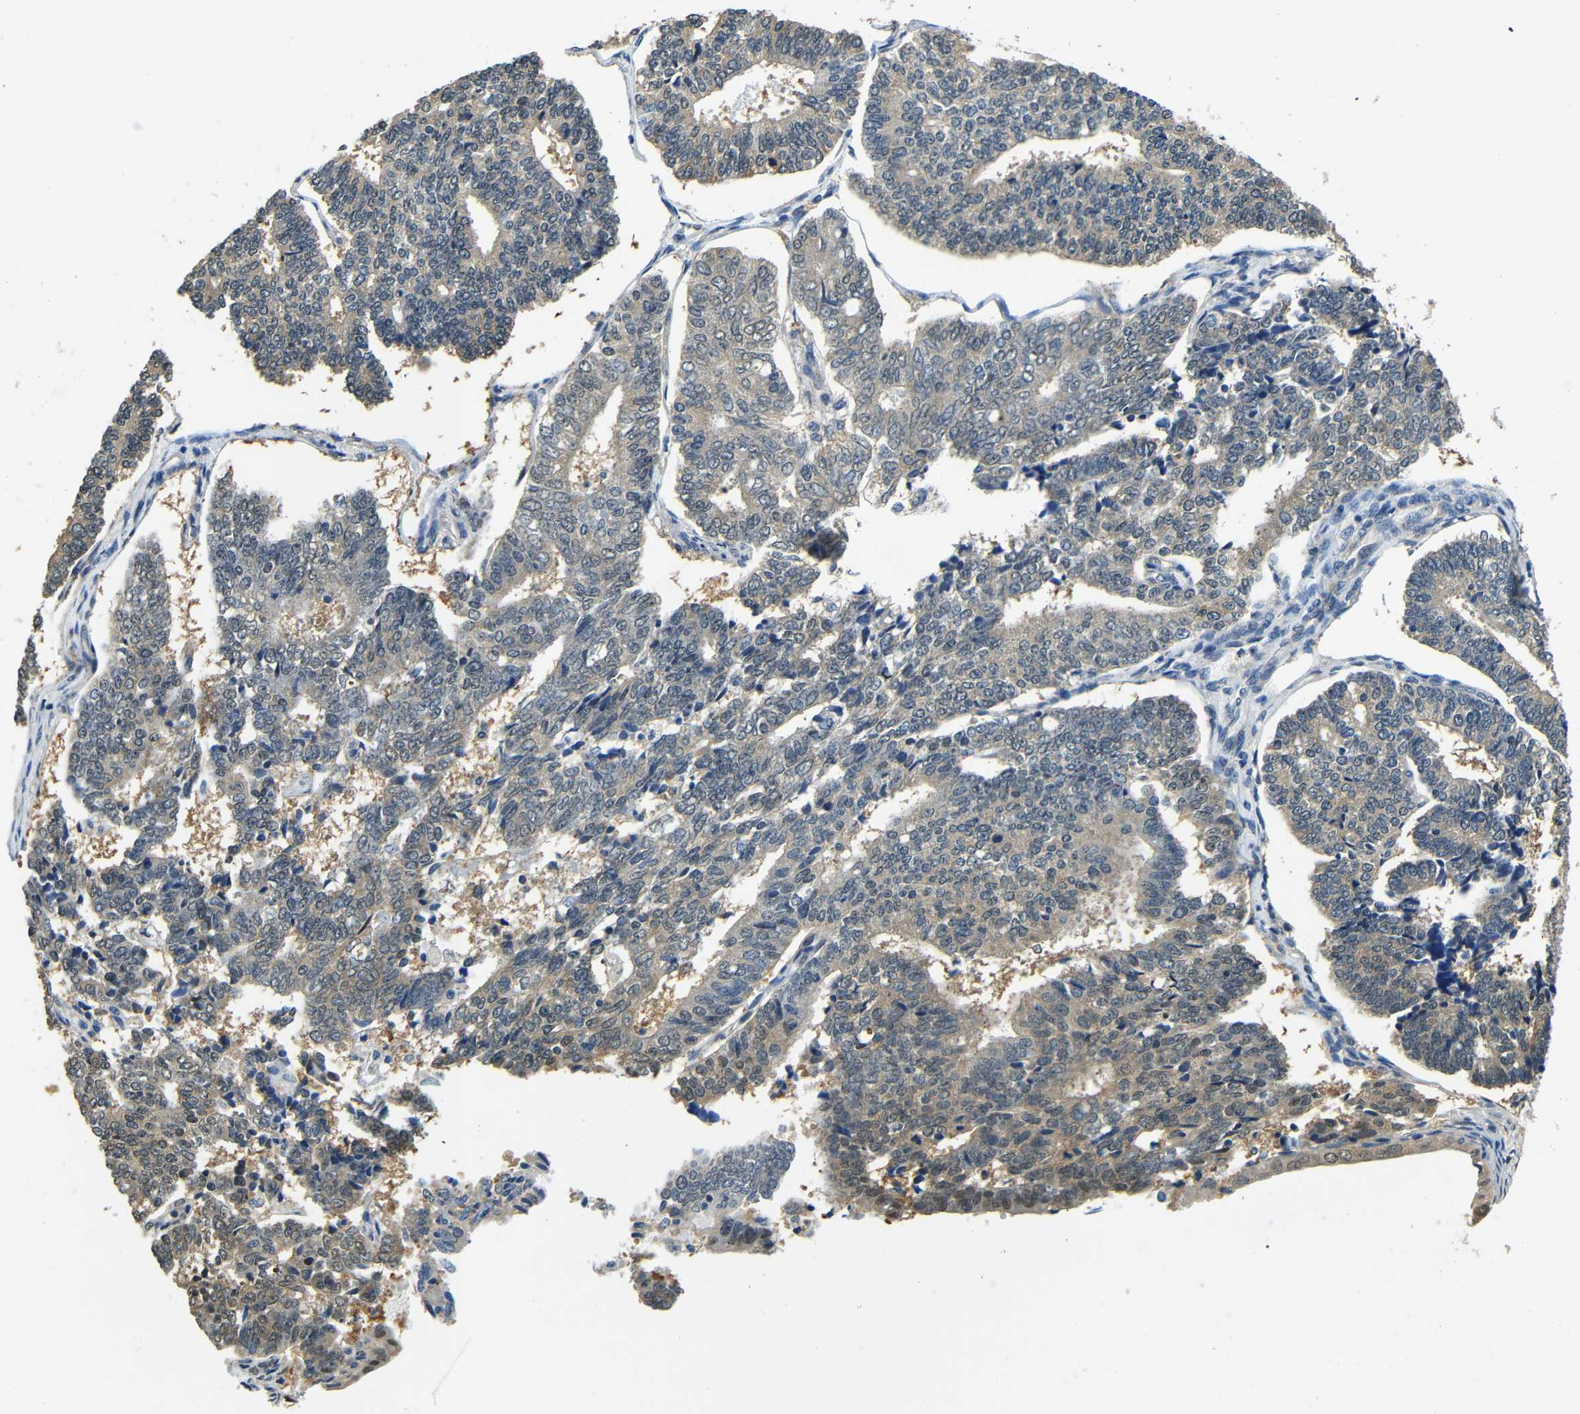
{"staining": {"intensity": "weak", "quantity": ">75%", "location": "cytoplasmic/membranous"}, "tissue": "endometrial cancer", "cell_type": "Tumor cells", "image_type": "cancer", "snomed": [{"axis": "morphology", "description": "Adenocarcinoma, NOS"}, {"axis": "topography", "description": "Endometrium"}], "caption": "High-magnification brightfield microscopy of endometrial cancer stained with DAB (brown) and counterstained with hematoxylin (blue). tumor cells exhibit weak cytoplasmic/membranous expression is appreciated in approximately>75% of cells.", "gene": "ADAP1", "patient": {"sex": "female", "age": 70}}